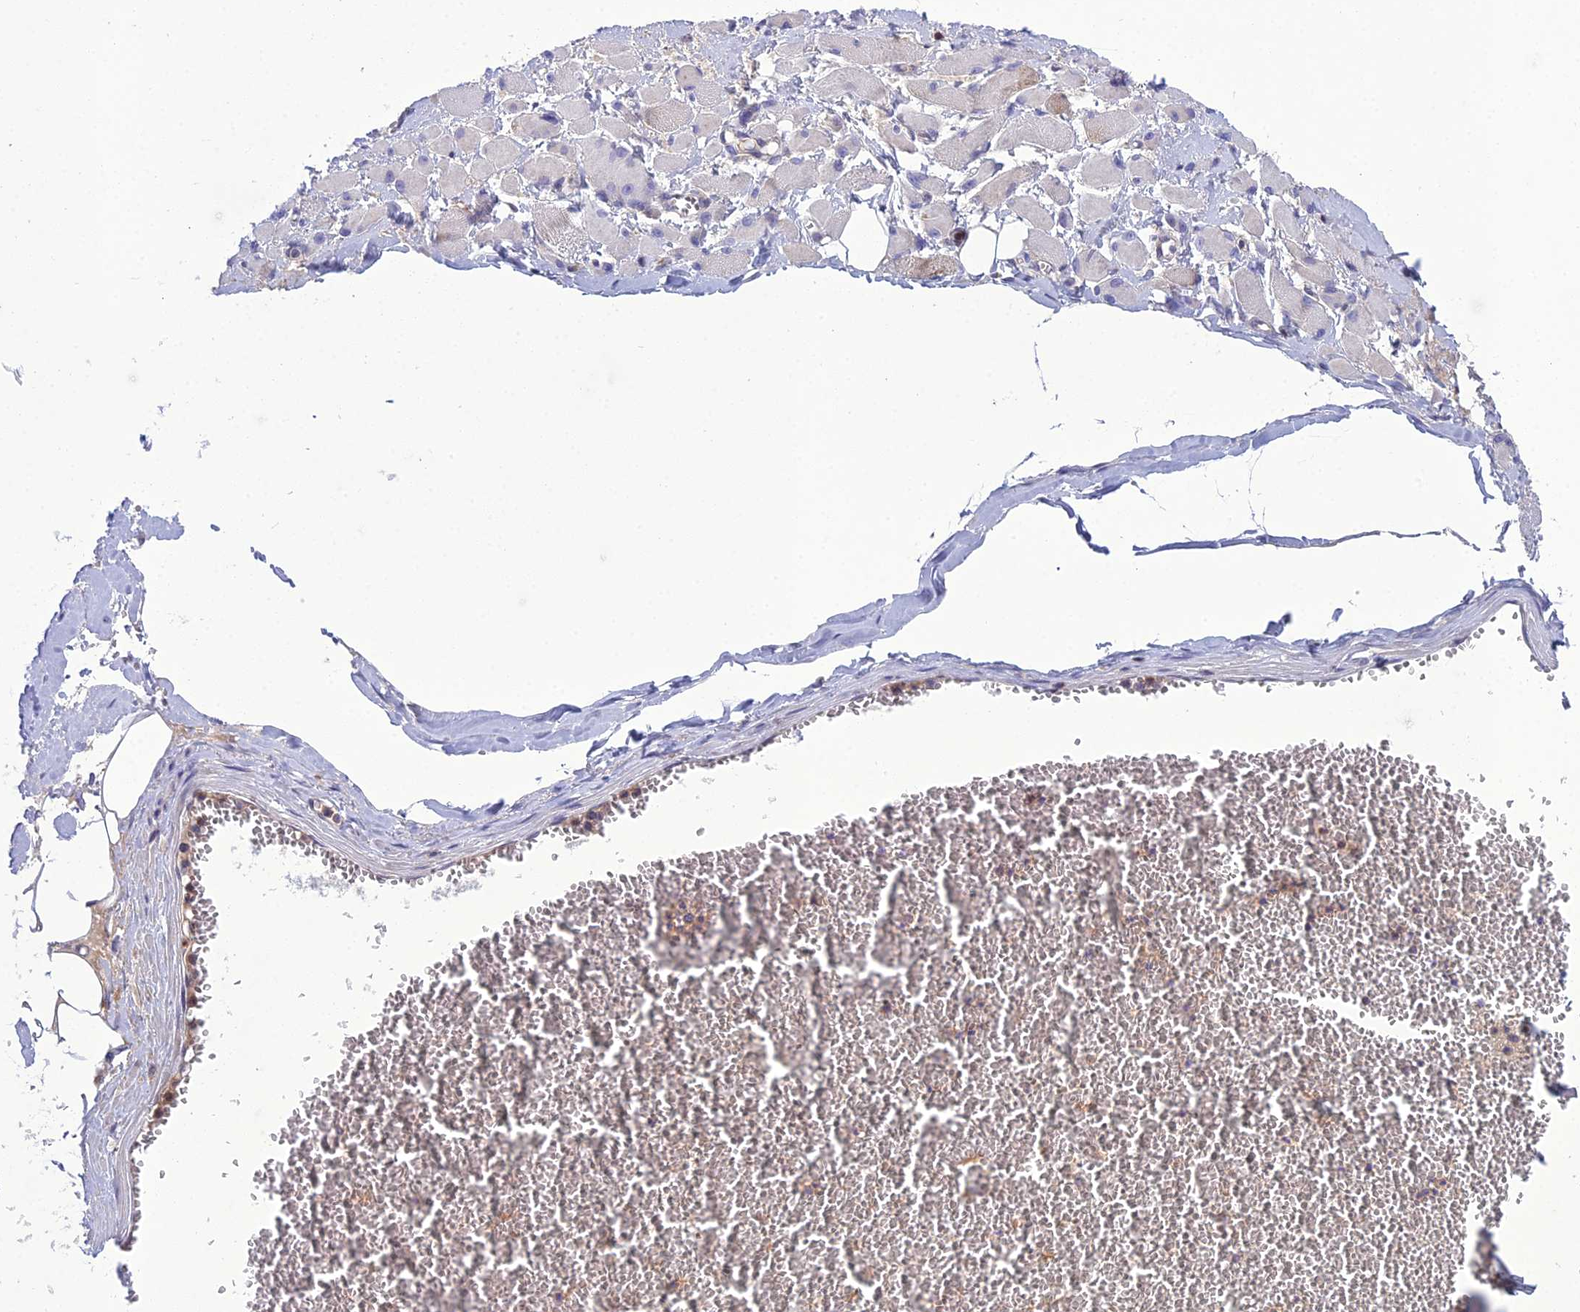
{"staining": {"intensity": "weak", "quantity": "<25%", "location": "cytoplasmic/membranous"}, "tissue": "skeletal muscle", "cell_type": "Myocytes", "image_type": "normal", "snomed": [{"axis": "morphology", "description": "Normal tissue, NOS"}, {"axis": "morphology", "description": "Basal cell carcinoma"}, {"axis": "topography", "description": "Skeletal muscle"}], "caption": "A high-resolution histopathology image shows immunohistochemistry (IHC) staining of normal skeletal muscle, which shows no significant staining in myocytes. Nuclei are stained in blue.", "gene": "GDF6", "patient": {"sex": "female", "age": 64}}